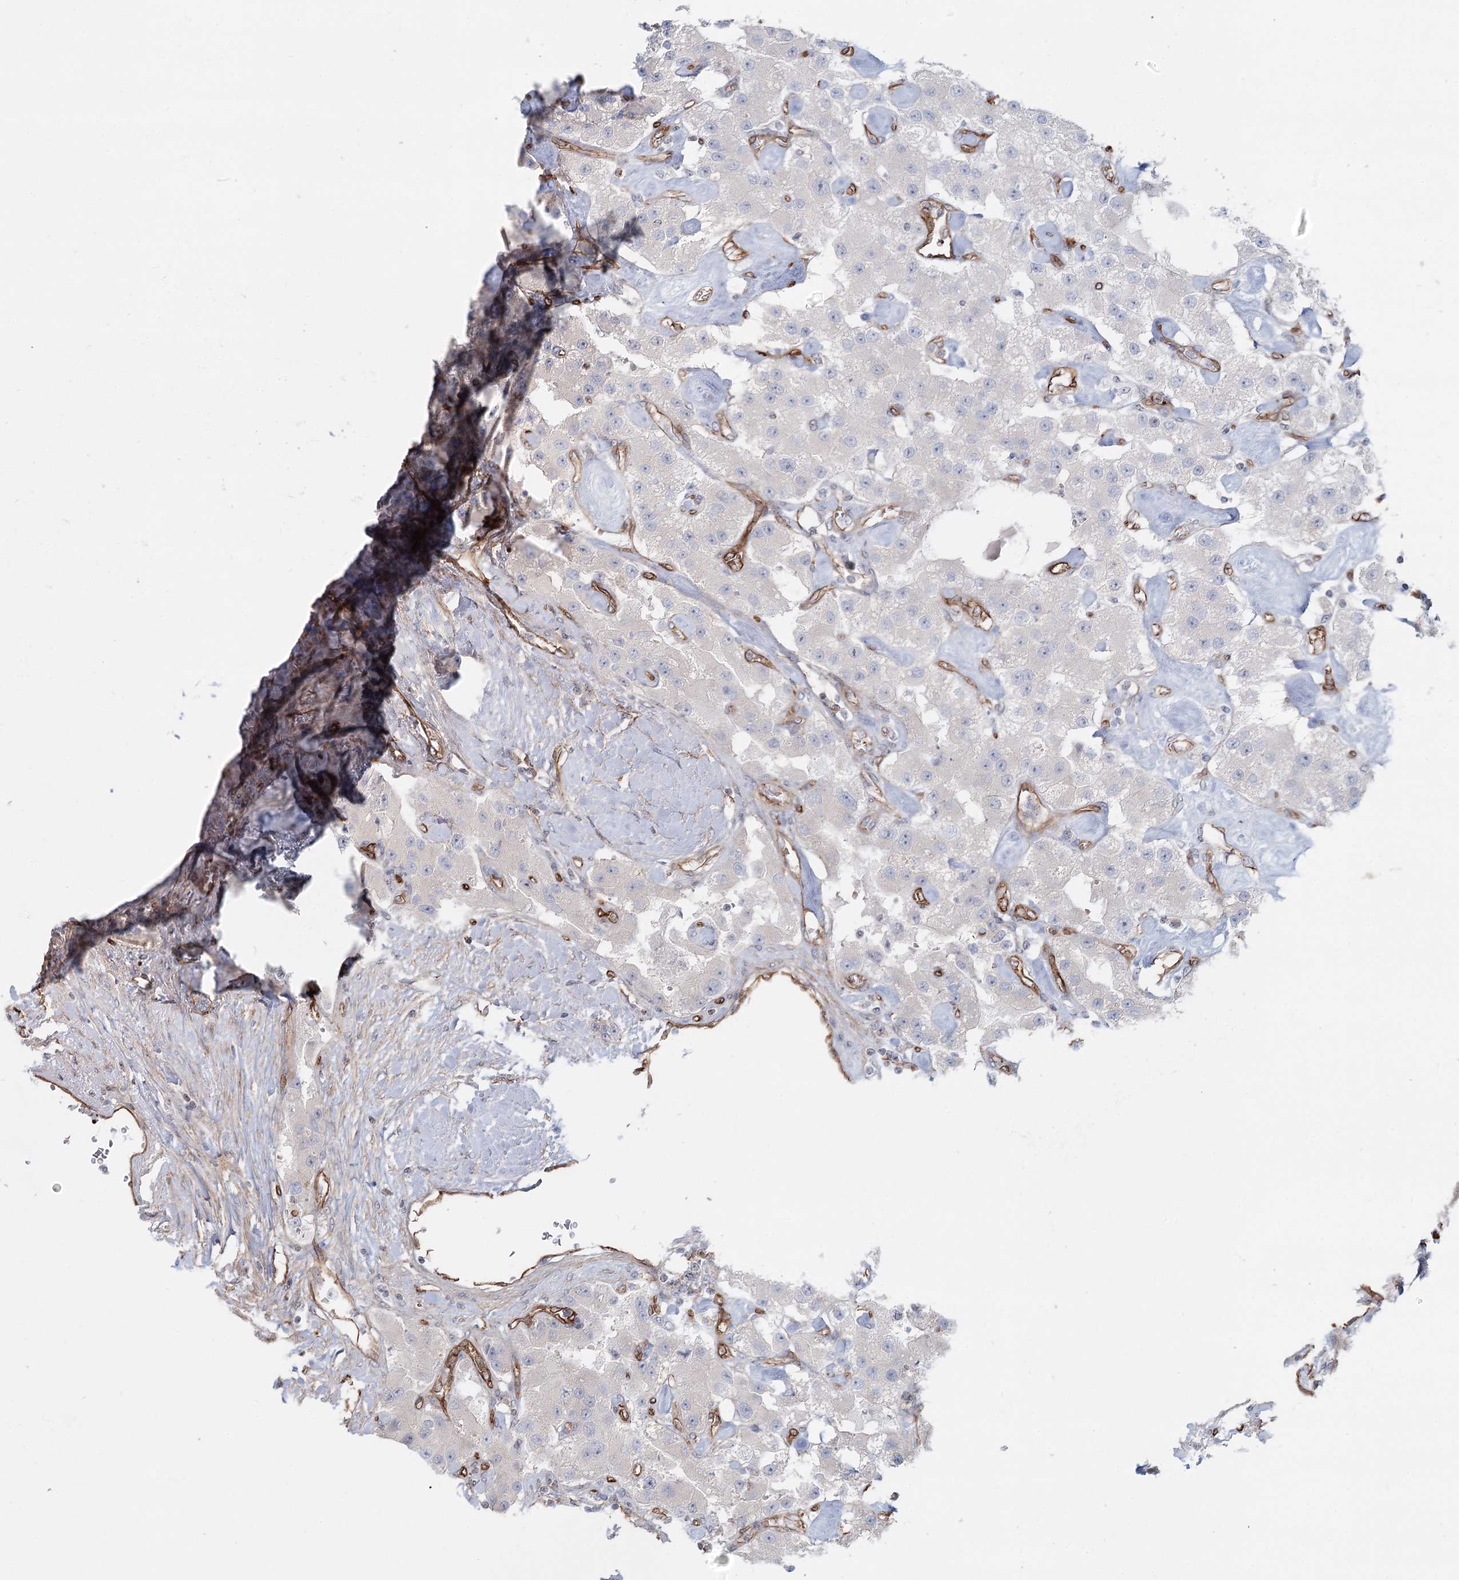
{"staining": {"intensity": "negative", "quantity": "none", "location": "none"}, "tissue": "carcinoid", "cell_type": "Tumor cells", "image_type": "cancer", "snomed": [{"axis": "morphology", "description": "Carcinoid, malignant, NOS"}, {"axis": "topography", "description": "Pancreas"}], "caption": "A high-resolution micrograph shows IHC staining of malignant carcinoid, which shows no significant positivity in tumor cells.", "gene": "ZFYVE28", "patient": {"sex": "male", "age": 41}}